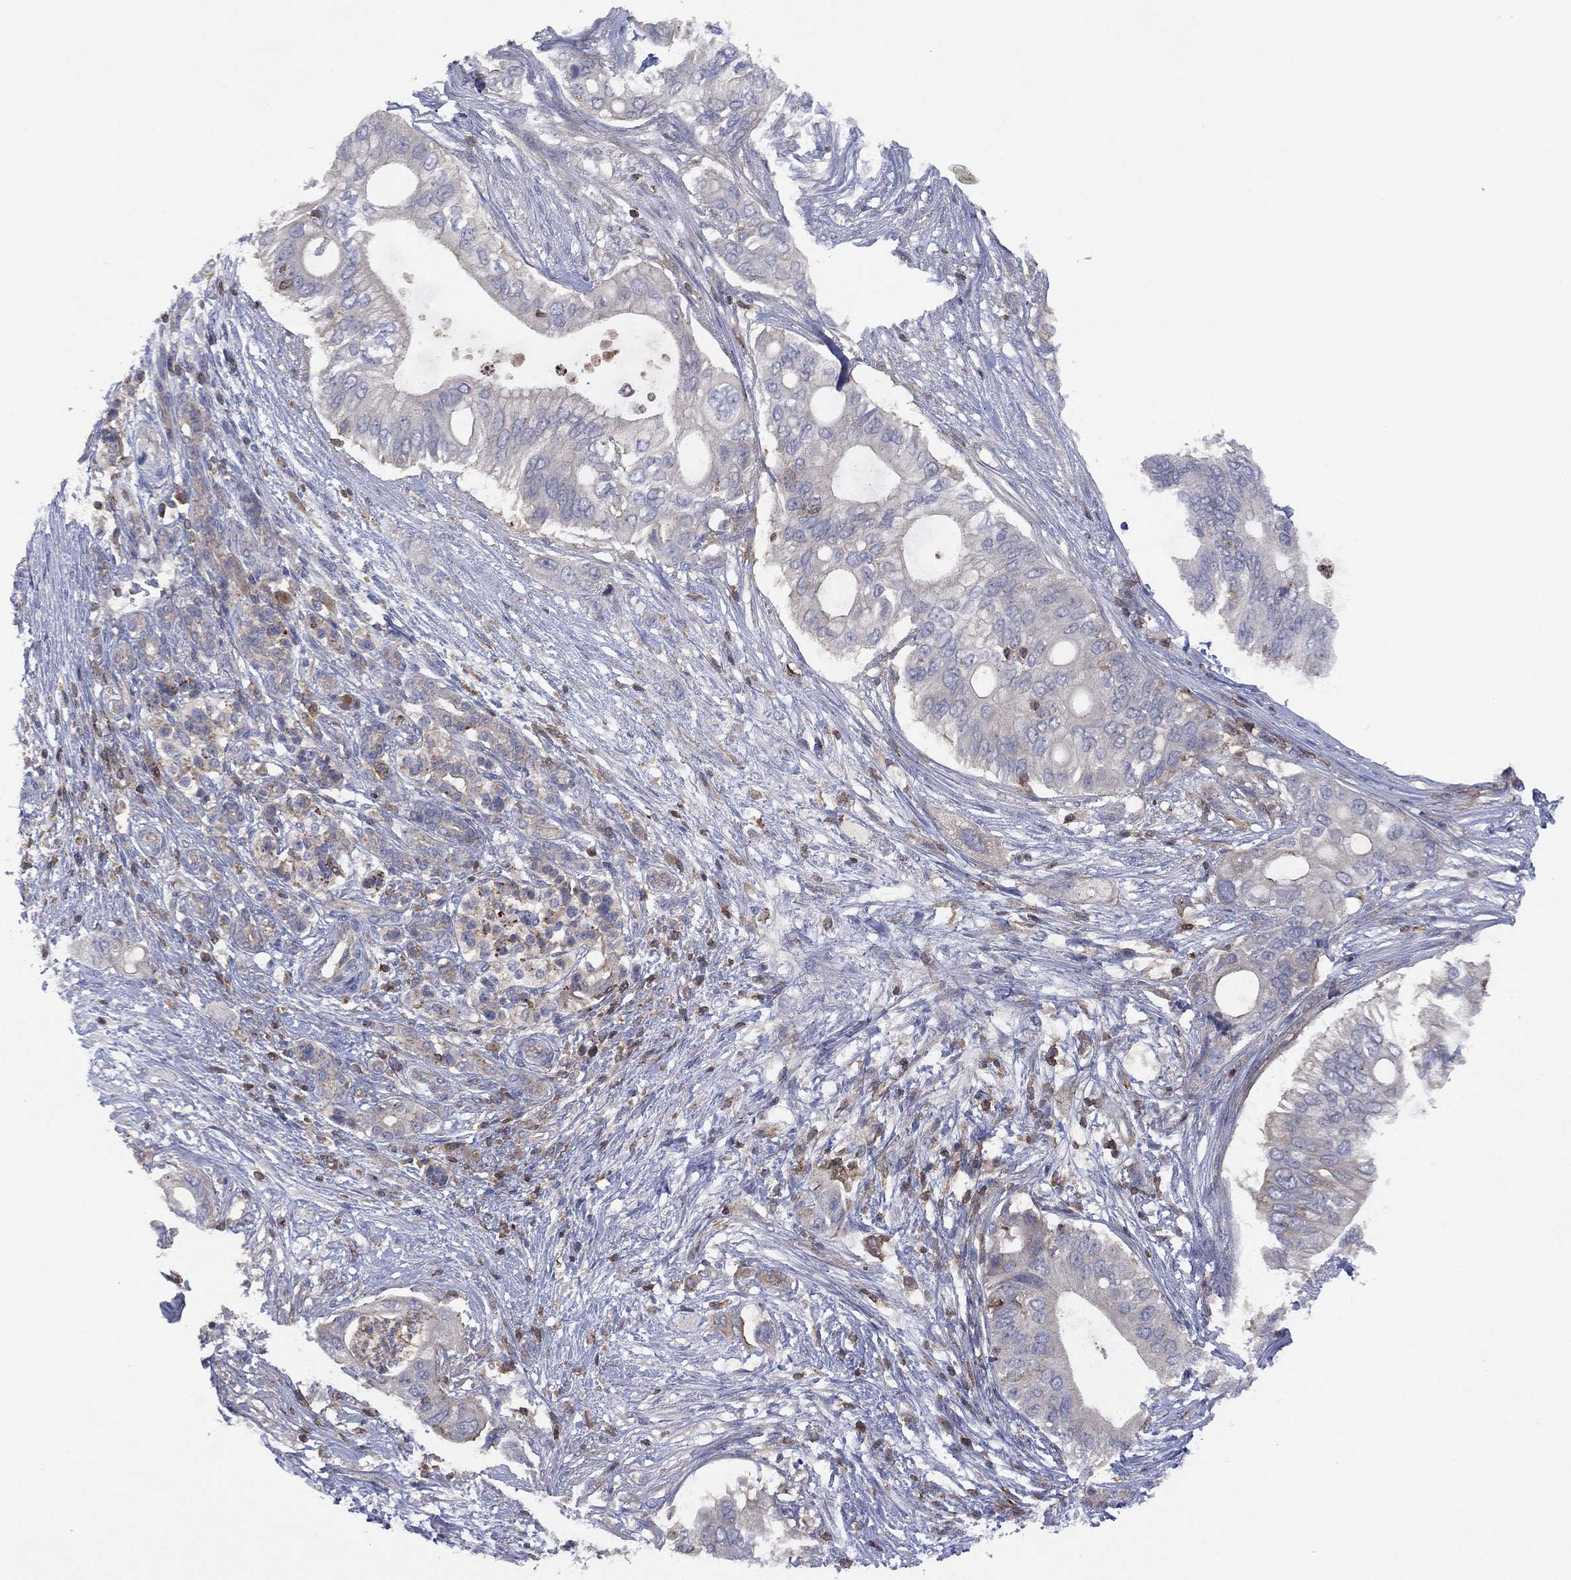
{"staining": {"intensity": "negative", "quantity": "none", "location": "none"}, "tissue": "pancreatic cancer", "cell_type": "Tumor cells", "image_type": "cancer", "snomed": [{"axis": "morphology", "description": "Adenocarcinoma, NOS"}, {"axis": "topography", "description": "Pancreas"}], "caption": "A histopathology image of human adenocarcinoma (pancreatic) is negative for staining in tumor cells. The staining was performed using DAB (3,3'-diaminobenzidine) to visualize the protein expression in brown, while the nuclei were stained in blue with hematoxylin (Magnification: 20x).", "gene": "DOCK8", "patient": {"sex": "female", "age": 72}}